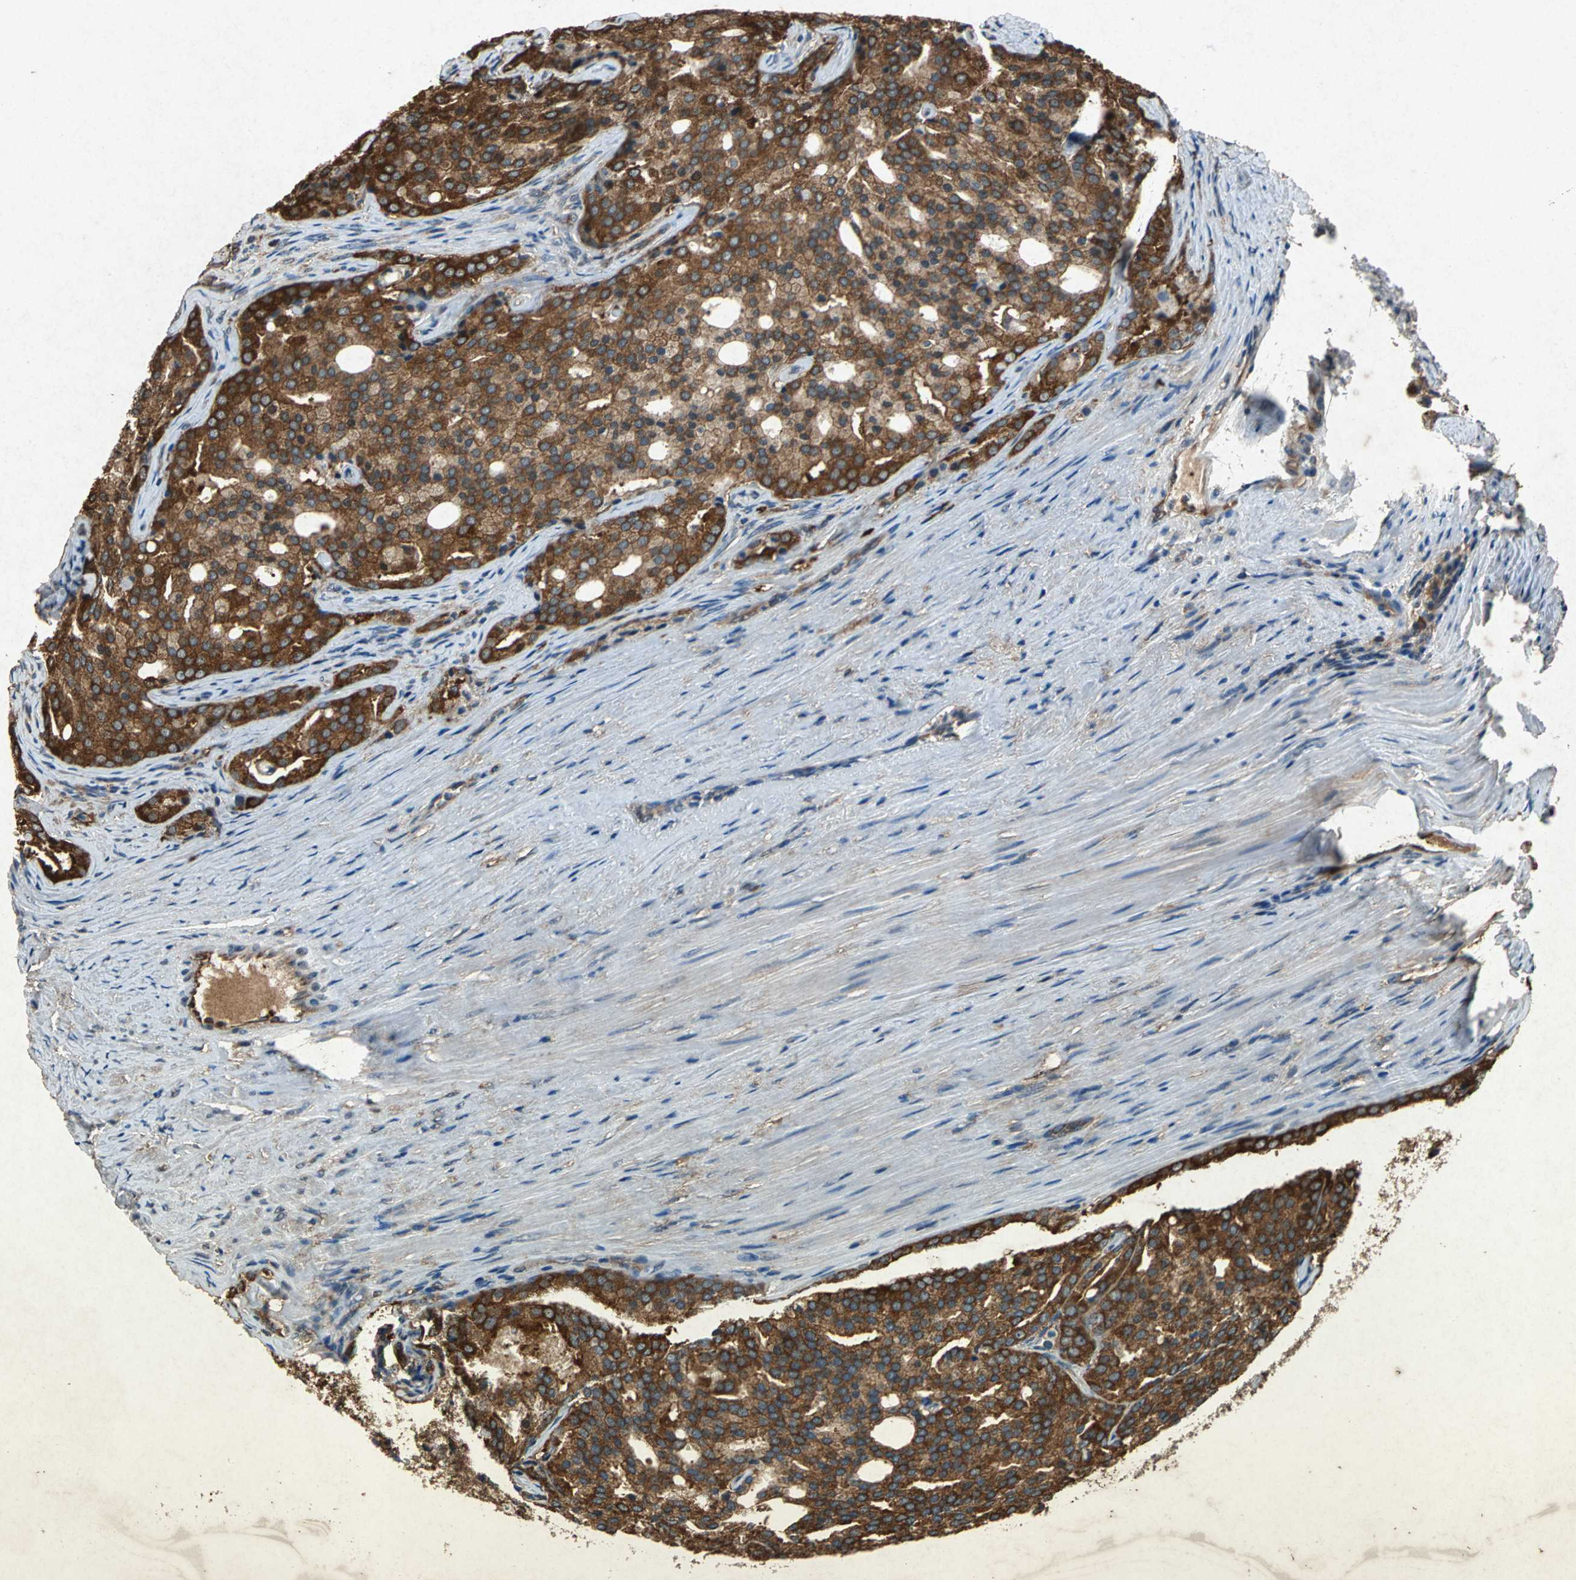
{"staining": {"intensity": "strong", "quantity": ">75%", "location": "cytoplasmic/membranous"}, "tissue": "prostate cancer", "cell_type": "Tumor cells", "image_type": "cancer", "snomed": [{"axis": "morphology", "description": "Adenocarcinoma, High grade"}, {"axis": "topography", "description": "Prostate"}], "caption": "Protein analysis of adenocarcinoma (high-grade) (prostate) tissue reveals strong cytoplasmic/membranous staining in approximately >75% of tumor cells. (DAB = brown stain, brightfield microscopy at high magnification).", "gene": "HSP90AB1", "patient": {"sex": "male", "age": 64}}